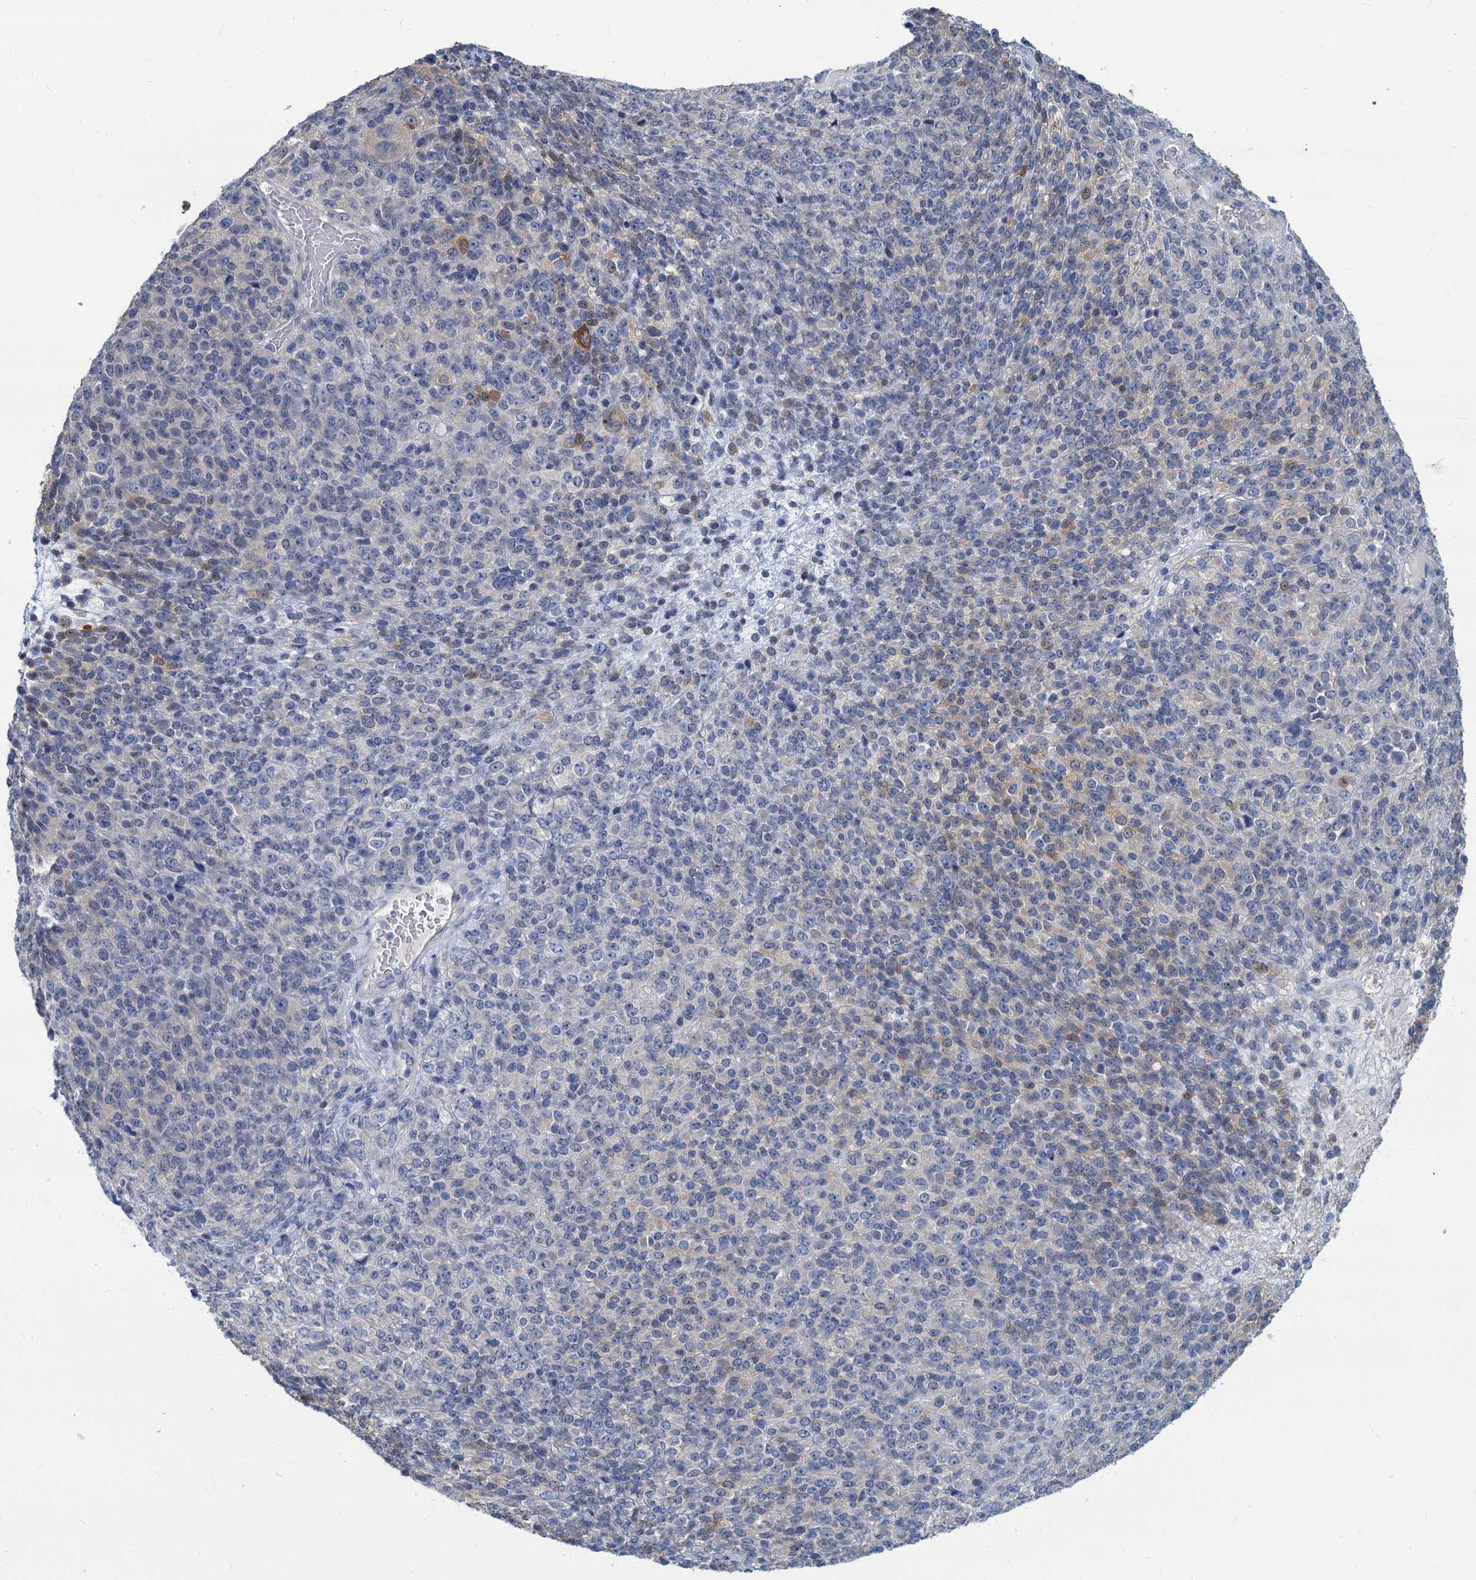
{"staining": {"intensity": "negative", "quantity": "none", "location": "none"}, "tissue": "melanoma", "cell_type": "Tumor cells", "image_type": "cancer", "snomed": [{"axis": "morphology", "description": "Malignant melanoma, Metastatic site"}, {"axis": "topography", "description": "Brain"}], "caption": "This histopathology image is of malignant melanoma (metastatic site) stained with IHC to label a protein in brown with the nuclei are counter-stained blue. There is no positivity in tumor cells.", "gene": "GSTM3", "patient": {"sex": "female", "age": 56}}